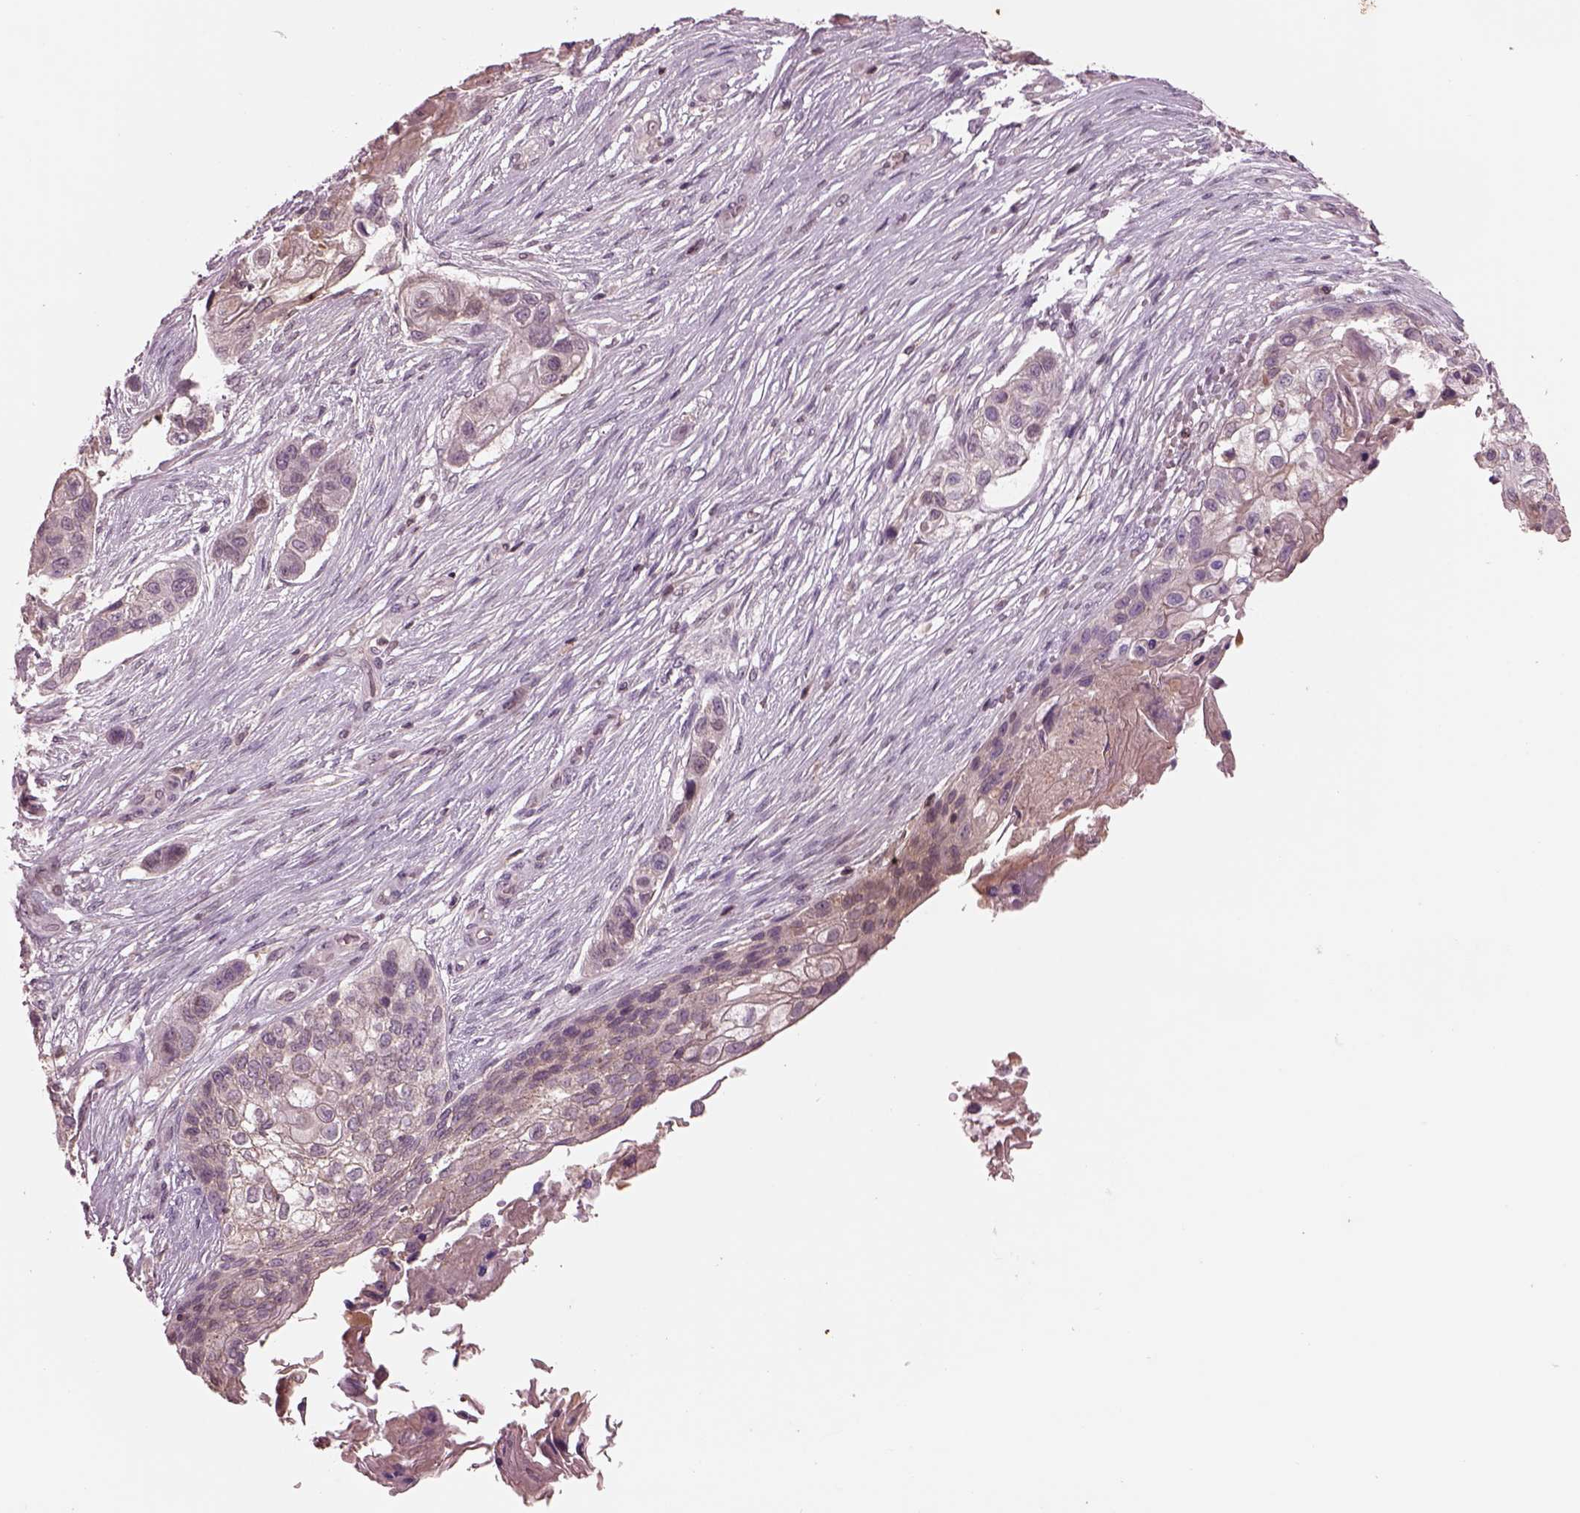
{"staining": {"intensity": "negative", "quantity": "none", "location": "none"}, "tissue": "lung cancer", "cell_type": "Tumor cells", "image_type": "cancer", "snomed": [{"axis": "morphology", "description": "Squamous cell carcinoma, NOS"}, {"axis": "topography", "description": "Lung"}], "caption": "A micrograph of human lung cancer is negative for staining in tumor cells.", "gene": "PTX4", "patient": {"sex": "male", "age": 69}}